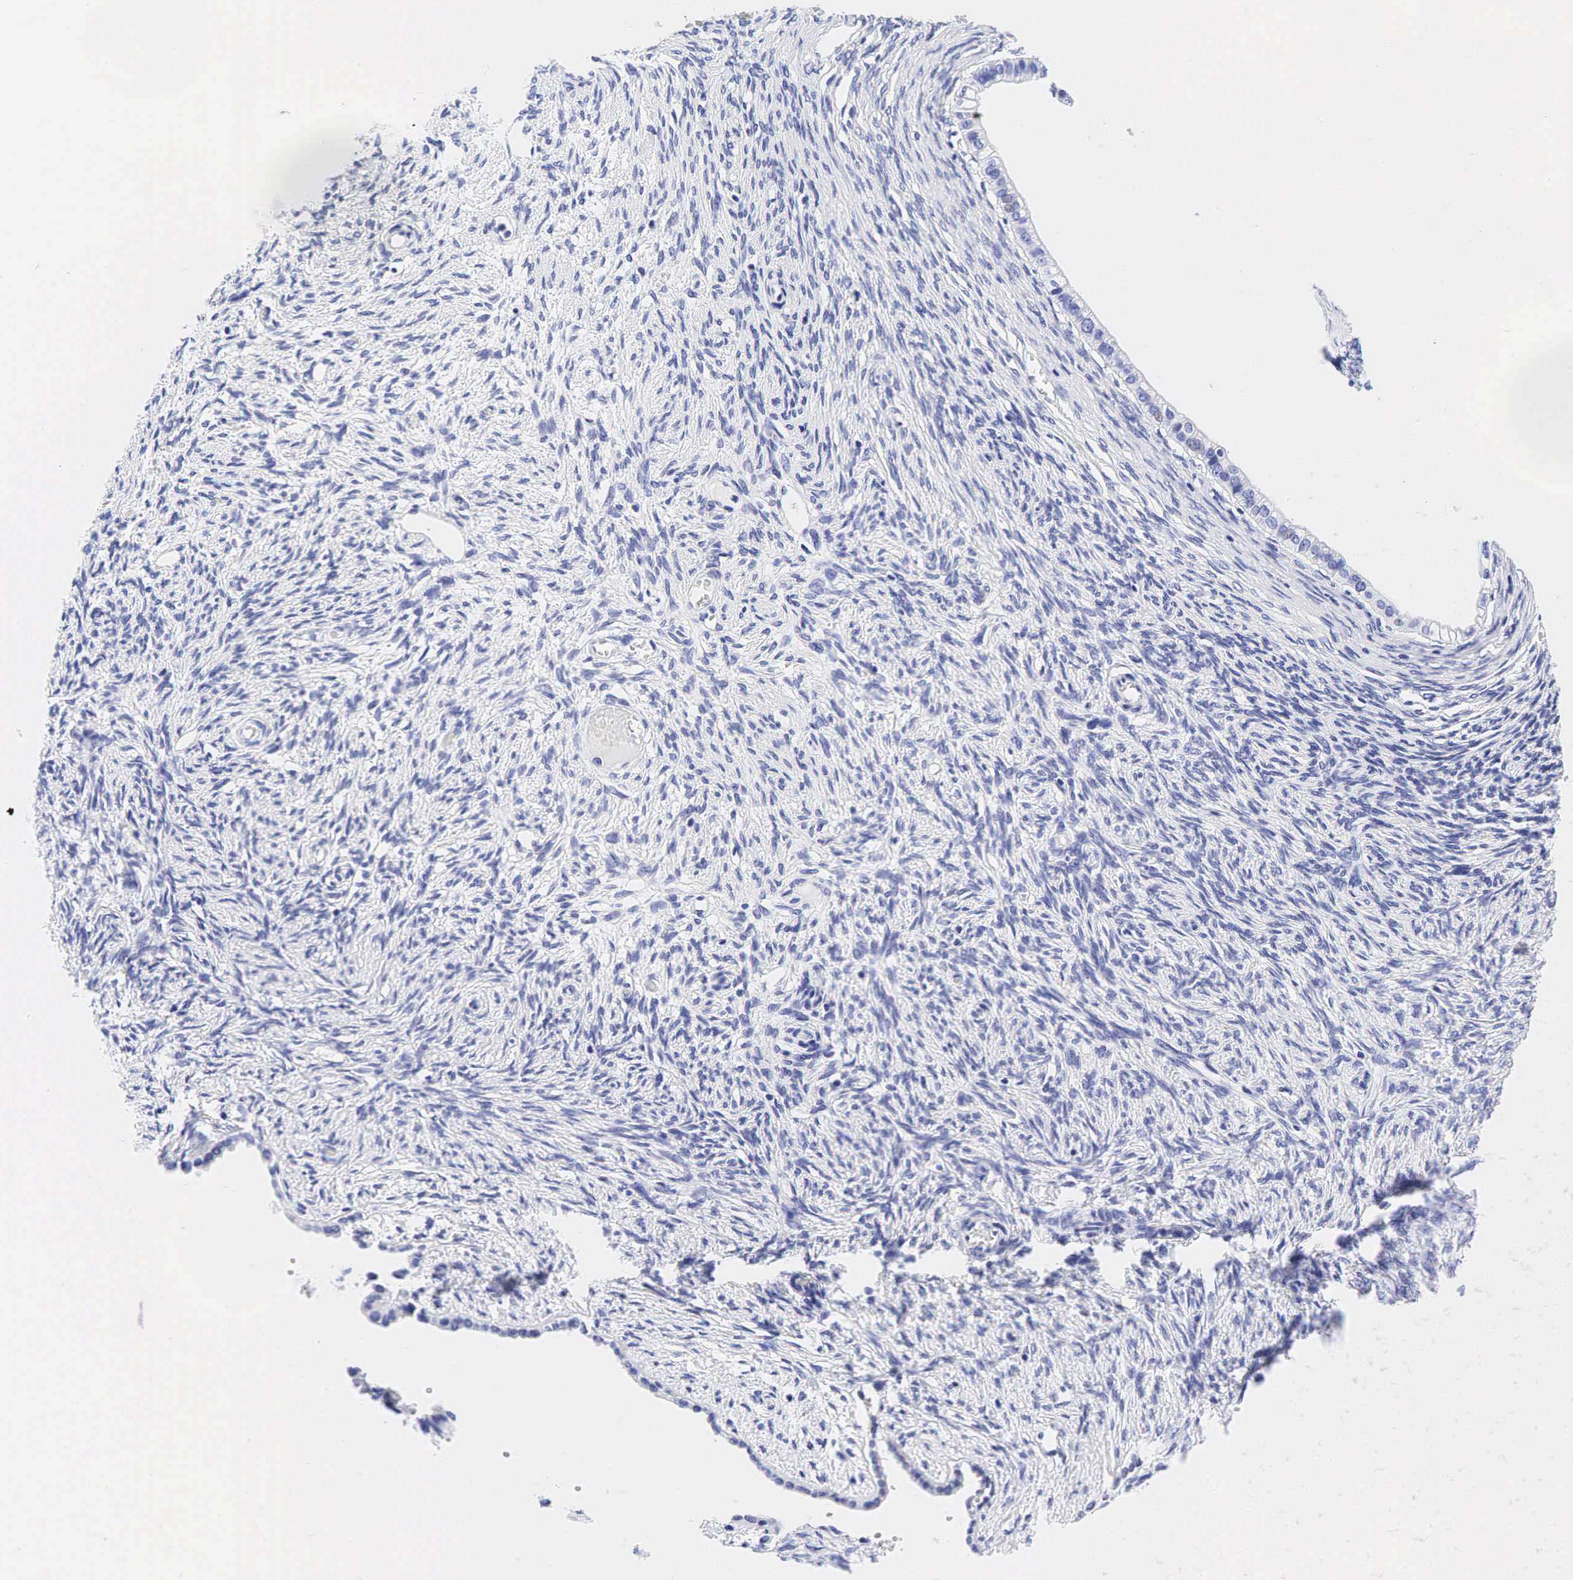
{"staining": {"intensity": "negative", "quantity": "none", "location": "none"}, "tissue": "ovarian cancer", "cell_type": "Tumor cells", "image_type": "cancer", "snomed": [{"axis": "morphology", "description": "Cystadenocarcinoma, mucinous, NOS"}, {"axis": "topography", "description": "Ovary"}], "caption": "The IHC micrograph has no significant positivity in tumor cells of ovarian cancer tissue.", "gene": "ESR1", "patient": {"sex": "female", "age": 57}}